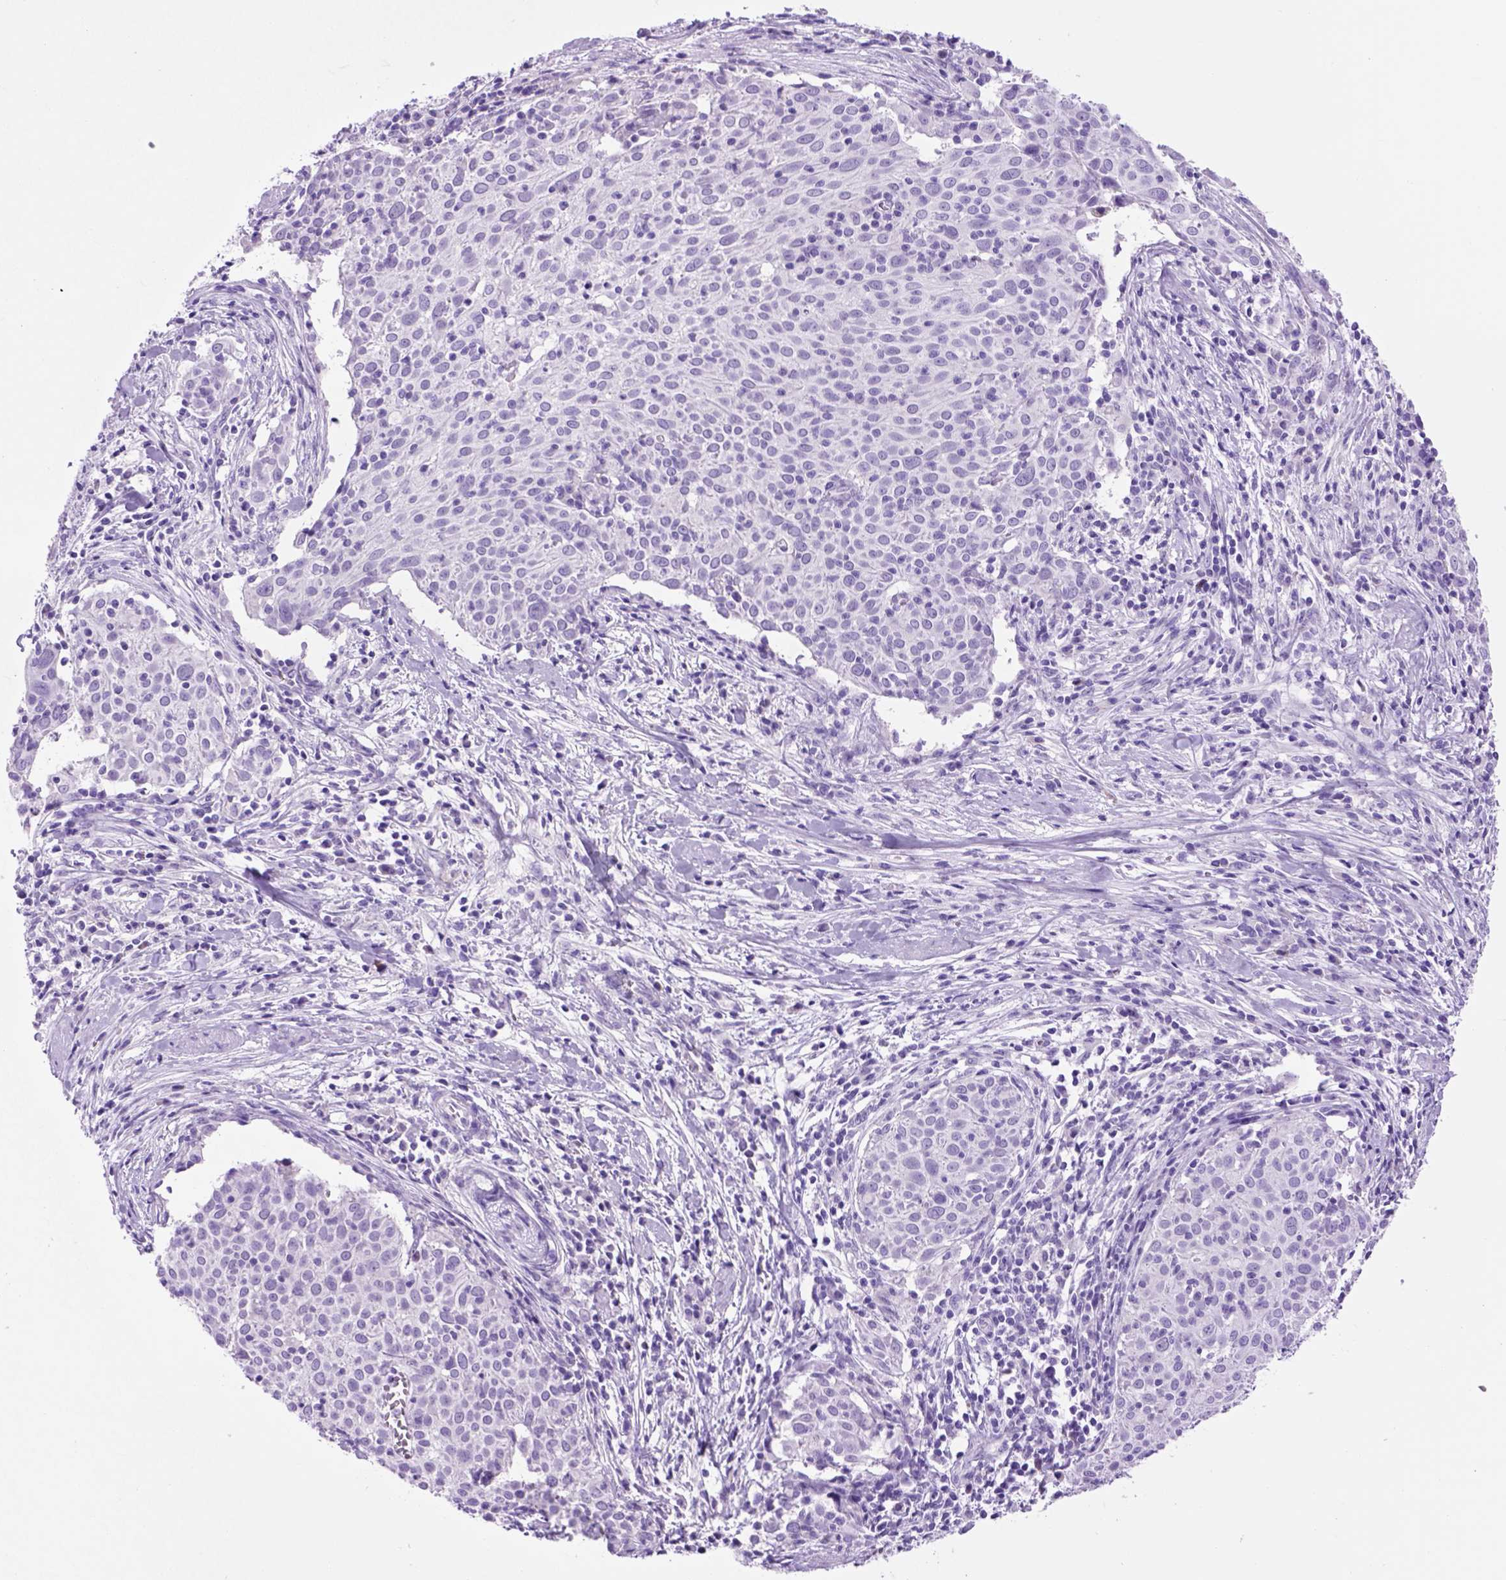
{"staining": {"intensity": "negative", "quantity": "none", "location": "none"}, "tissue": "cervical cancer", "cell_type": "Tumor cells", "image_type": "cancer", "snomed": [{"axis": "morphology", "description": "Squamous cell carcinoma, NOS"}, {"axis": "topography", "description": "Cervix"}], "caption": "IHC micrograph of cervical cancer stained for a protein (brown), which displays no expression in tumor cells. Brightfield microscopy of immunohistochemistry stained with DAB (3,3'-diaminobenzidine) (brown) and hematoxylin (blue), captured at high magnification.", "gene": "HHIPL2", "patient": {"sex": "female", "age": 39}}